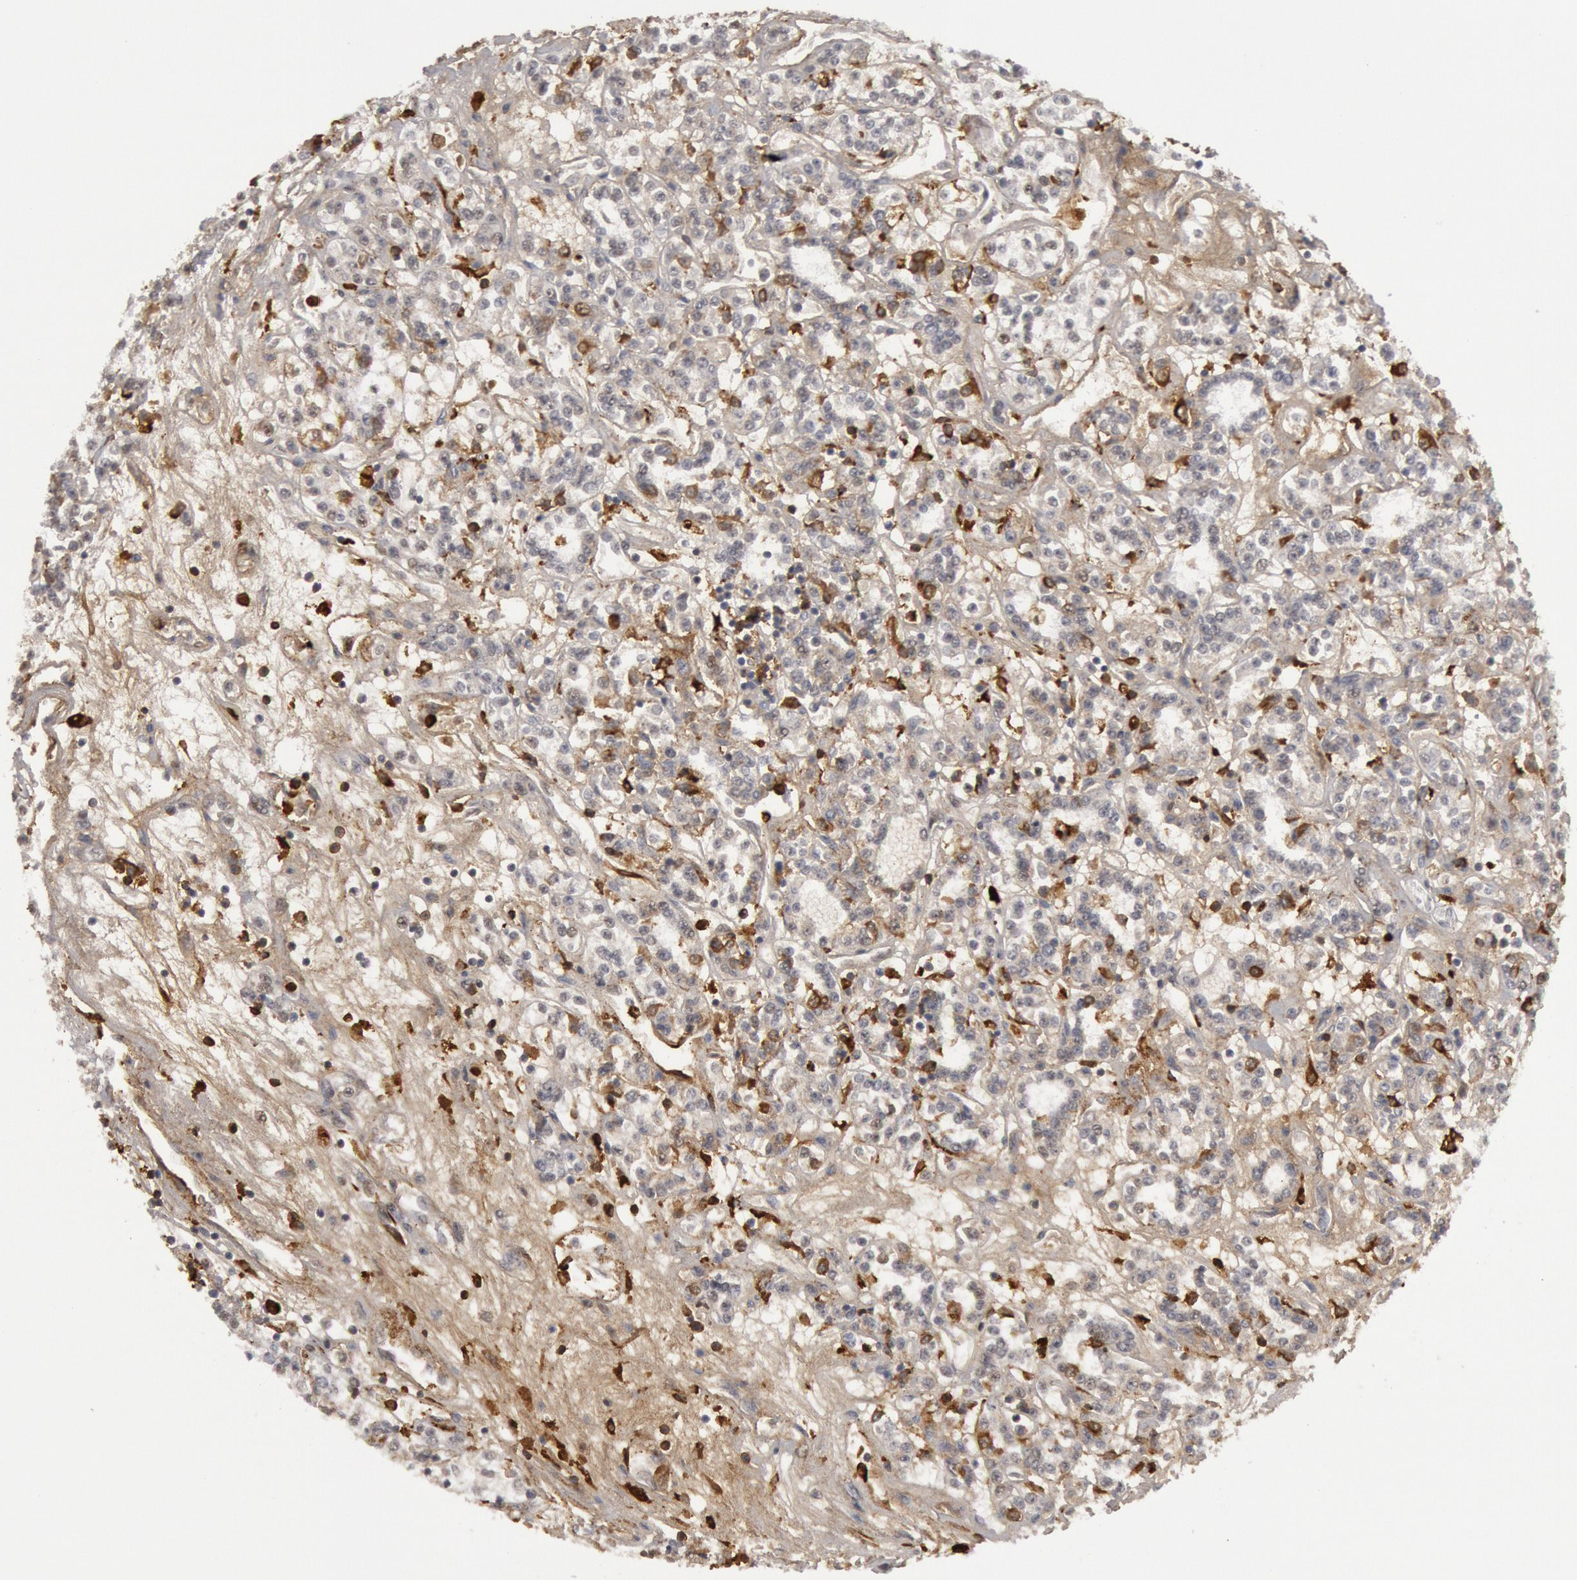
{"staining": {"intensity": "negative", "quantity": "none", "location": "none"}, "tissue": "renal cancer", "cell_type": "Tumor cells", "image_type": "cancer", "snomed": [{"axis": "morphology", "description": "Adenocarcinoma, NOS"}, {"axis": "topography", "description": "Kidney"}], "caption": "Image shows no protein expression in tumor cells of renal cancer tissue.", "gene": "C1QC", "patient": {"sex": "female", "age": 76}}